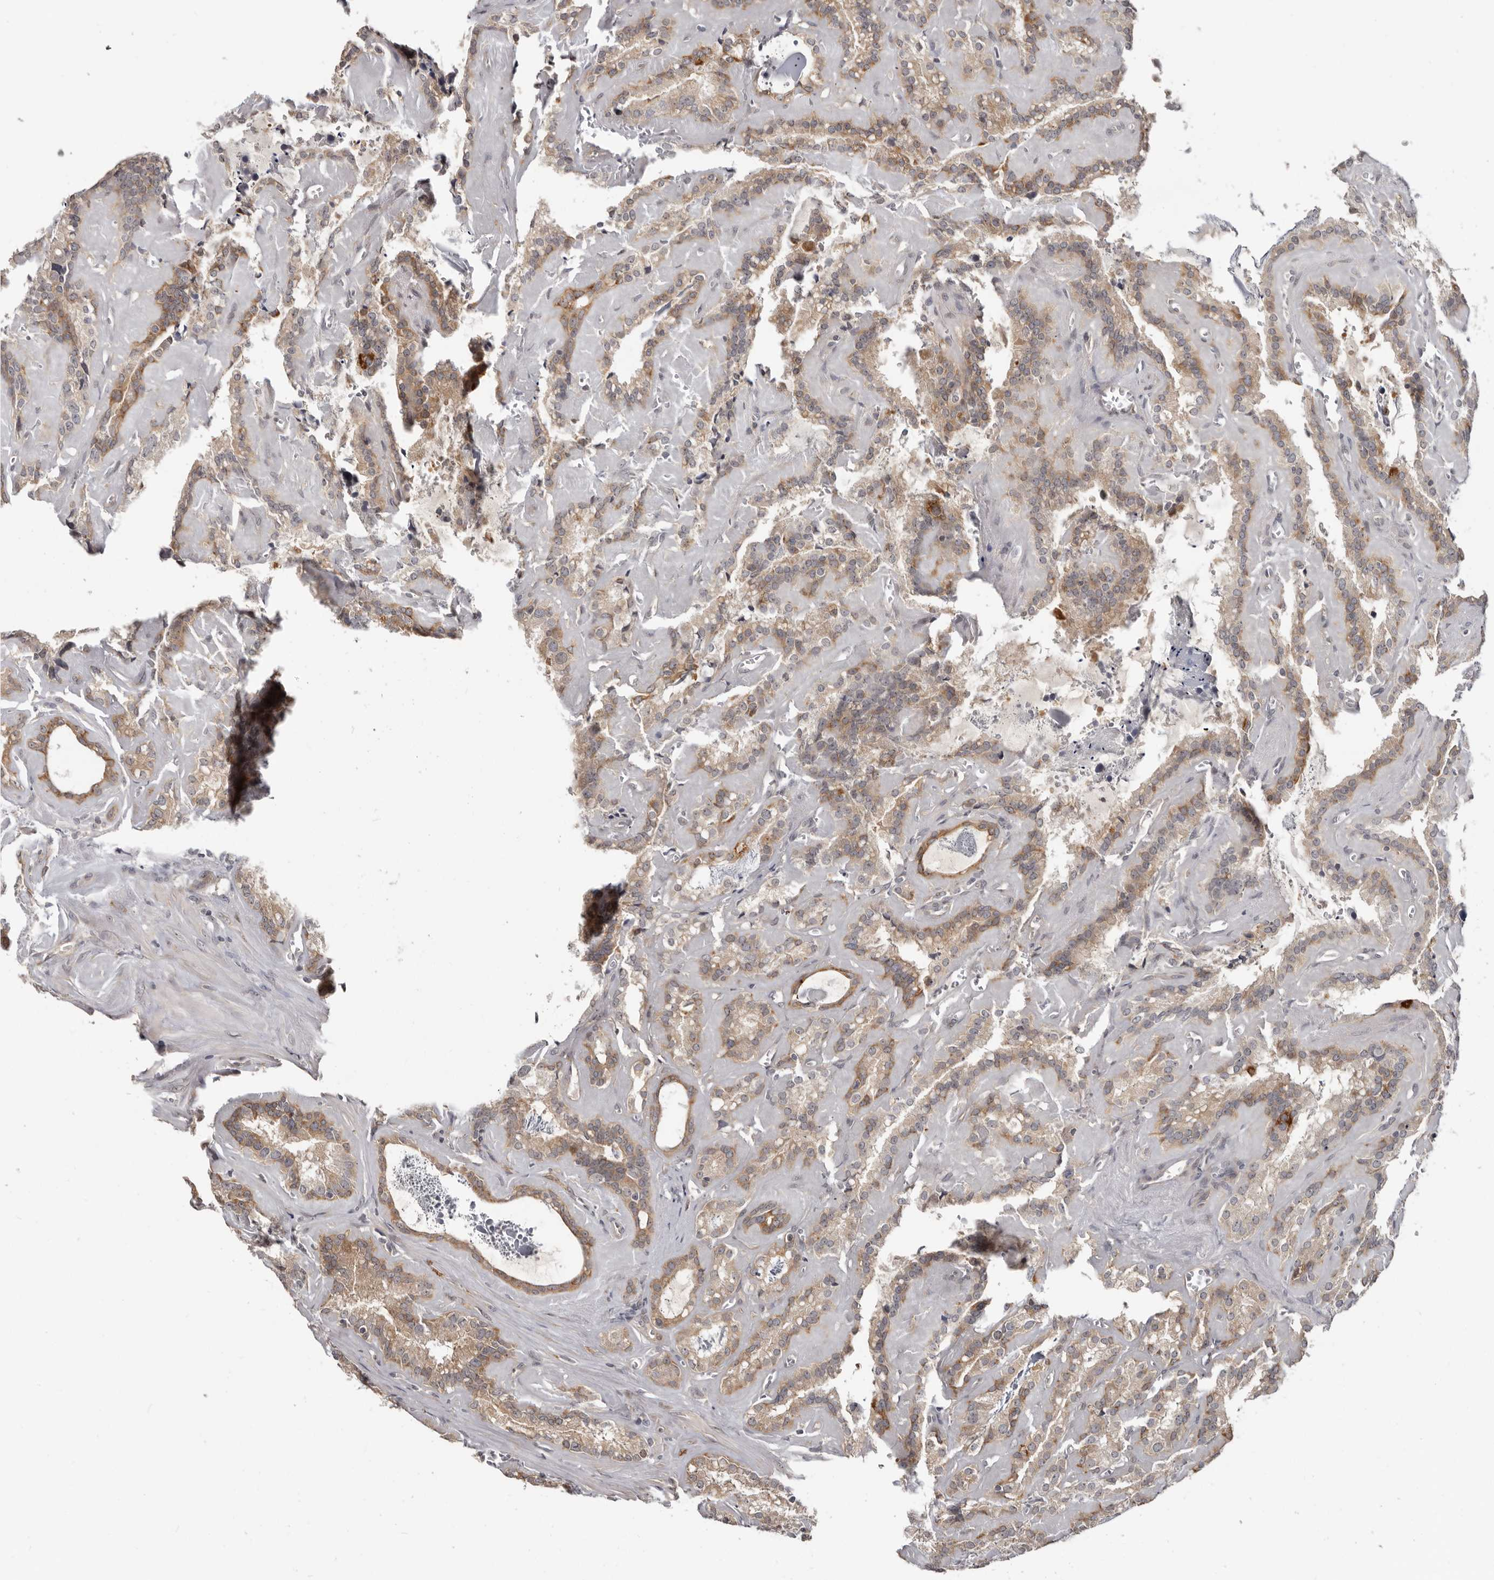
{"staining": {"intensity": "moderate", "quantity": ">75%", "location": "cytoplasmic/membranous"}, "tissue": "seminal vesicle", "cell_type": "Glandular cells", "image_type": "normal", "snomed": [{"axis": "morphology", "description": "Normal tissue, NOS"}, {"axis": "topography", "description": "Prostate"}, {"axis": "topography", "description": "Seminal veicle"}], "caption": "Brown immunohistochemical staining in normal seminal vesicle demonstrates moderate cytoplasmic/membranous expression in approximately >75% of glandular cells. (Stains: DAB in brown, nuclei in blue, Microscopy: brightfield microscopy at high magnification).", "gene": "BAD", "patient": {"sex": "male", "age": 59}}